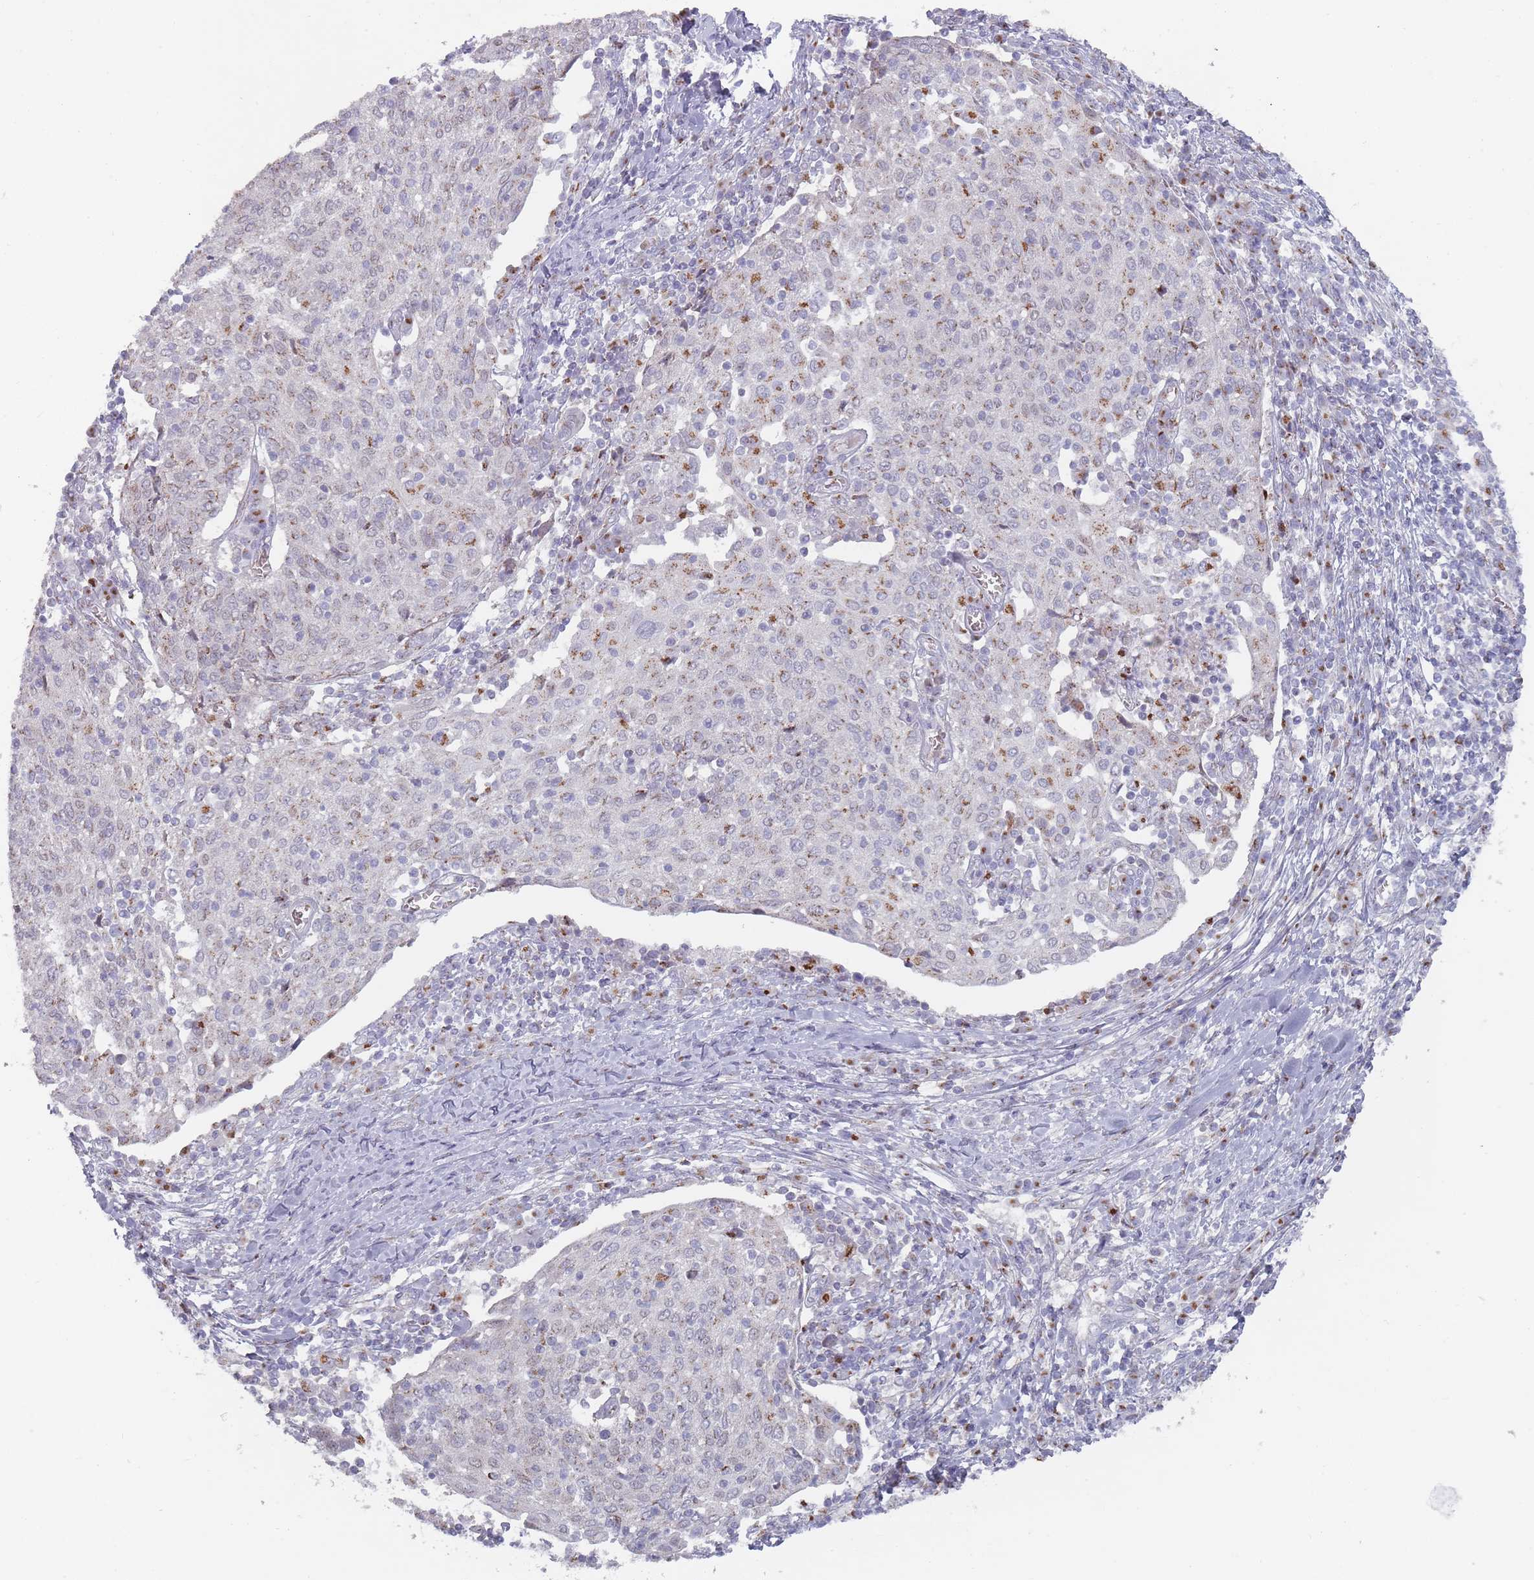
{"staining": {"intensity": "moderate", "quantity": "<25%", "location": "cytoplasmic/membranous"}, "tissue": "cervical cancer", "cell_type": "Tumor cells", "image_type": "cancer", "snomed": [{"axis": "morphology", "description": "Squamous cell carcinoma, NOS"}, {"axis": "topography", "description": "Cervix"}], "caption": "High-power microscopy captured an IHC photomicrograph of cervical squamous cell carcinoma, revealing moderate cytoplasmic/membranous staining in about <25% of tumor cells. (DAB IHC, brown staining for protein, blue staining for nuclei).", "gene": "MAN1B1", "patient": {"sex": "female", "age": 52}}